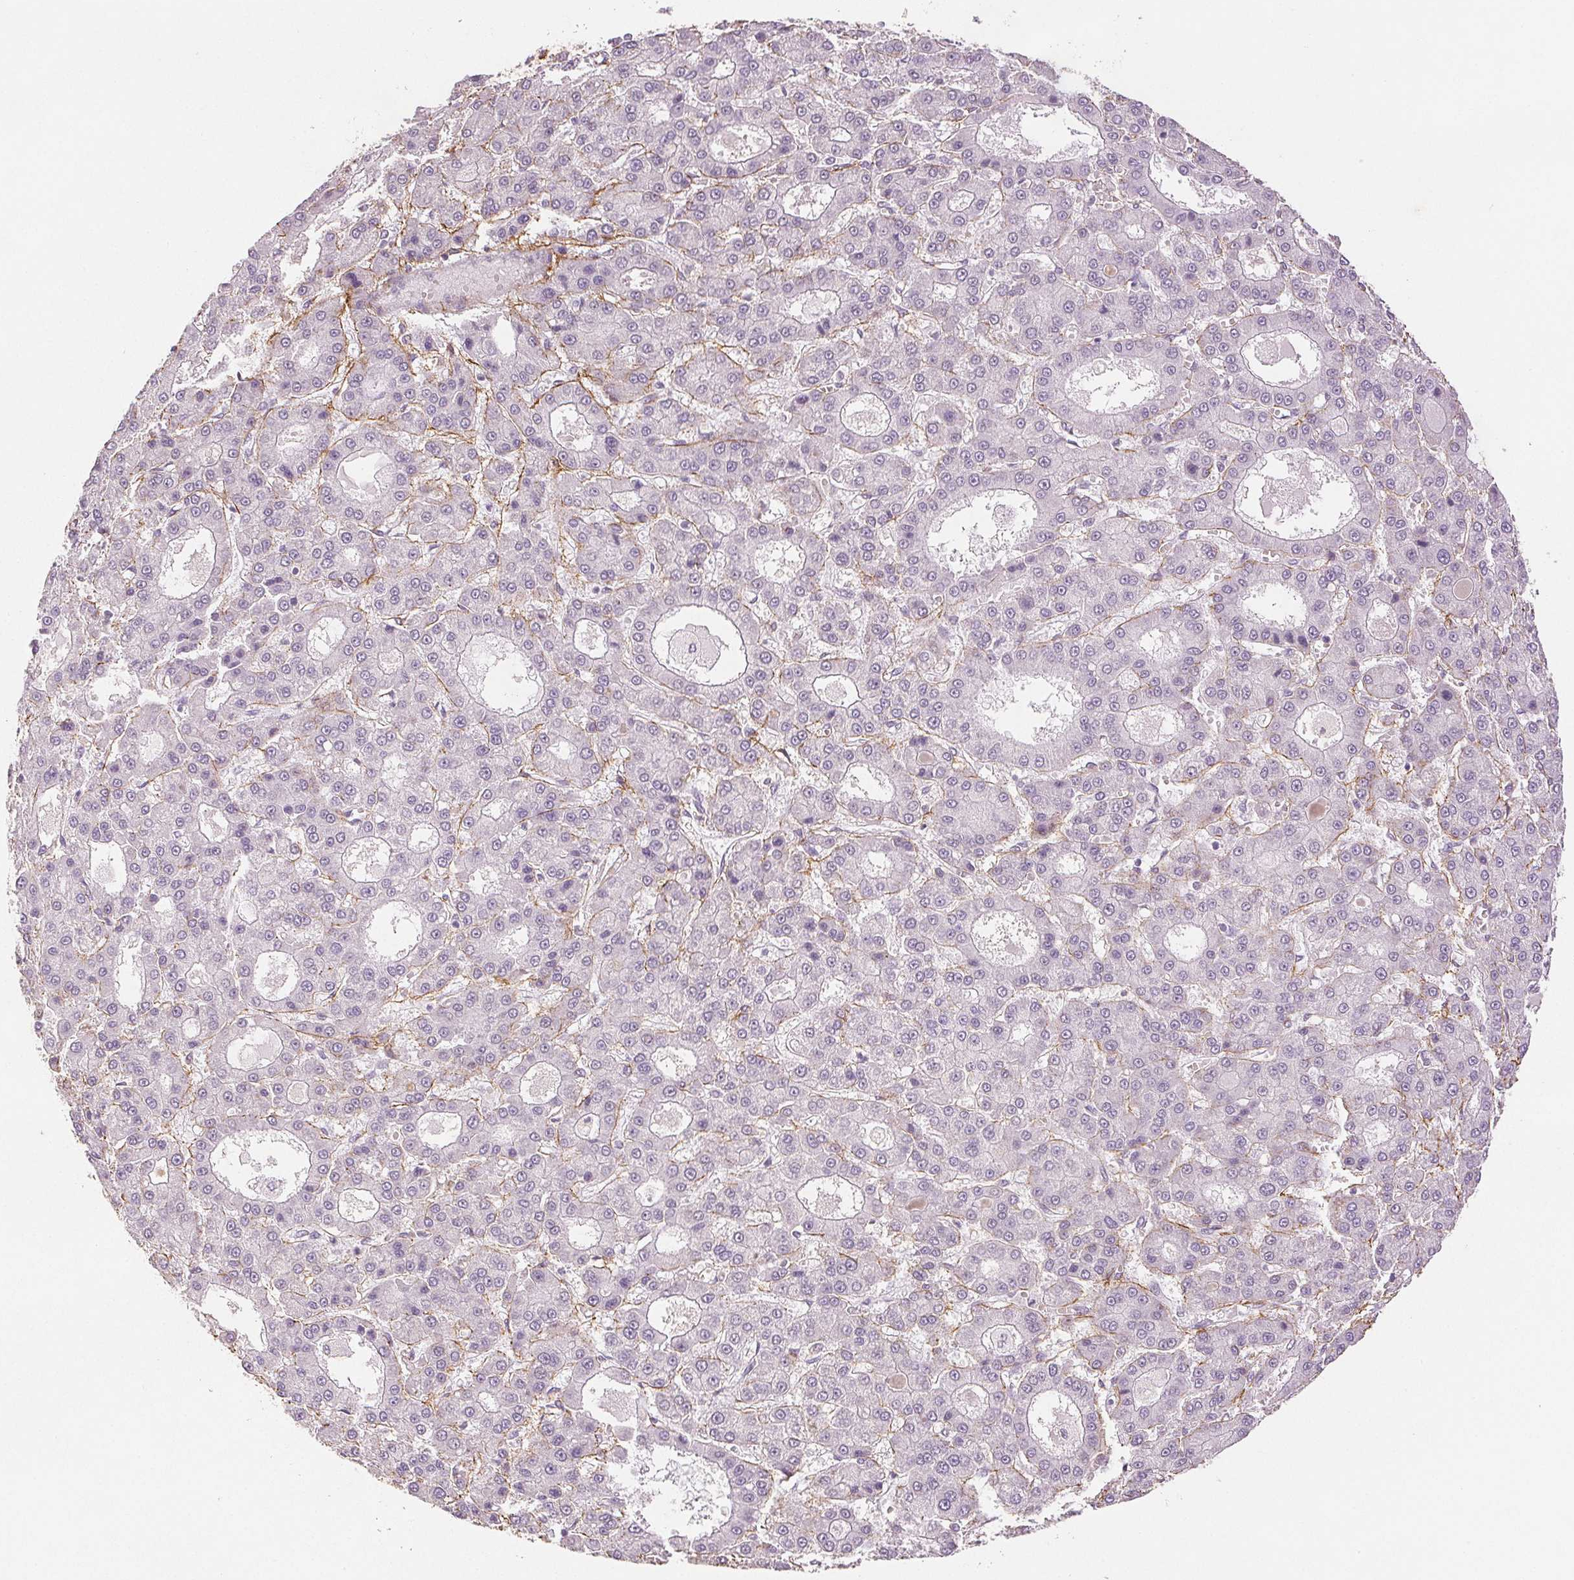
{"staining": {"intensity": "negative", "quantity": "none", "location": "none"}, "tissue": "liver cancer", "cell_type": "Tumor cells", "image_type": "cancer", "snomed": [{"axis": "morphology", "description": "Carcinoma, Hepatocellular, NOS"}, {"axis": "topography", "description": "Liver"}], "caption": "This is a histopathology image of immunohistochemistry staining of liver cancer (hepatocellular carcinoma), which shows no positivity in tumor cells.", "gene": "FBN1", "patient": {"sex": "male", "age": 70}}